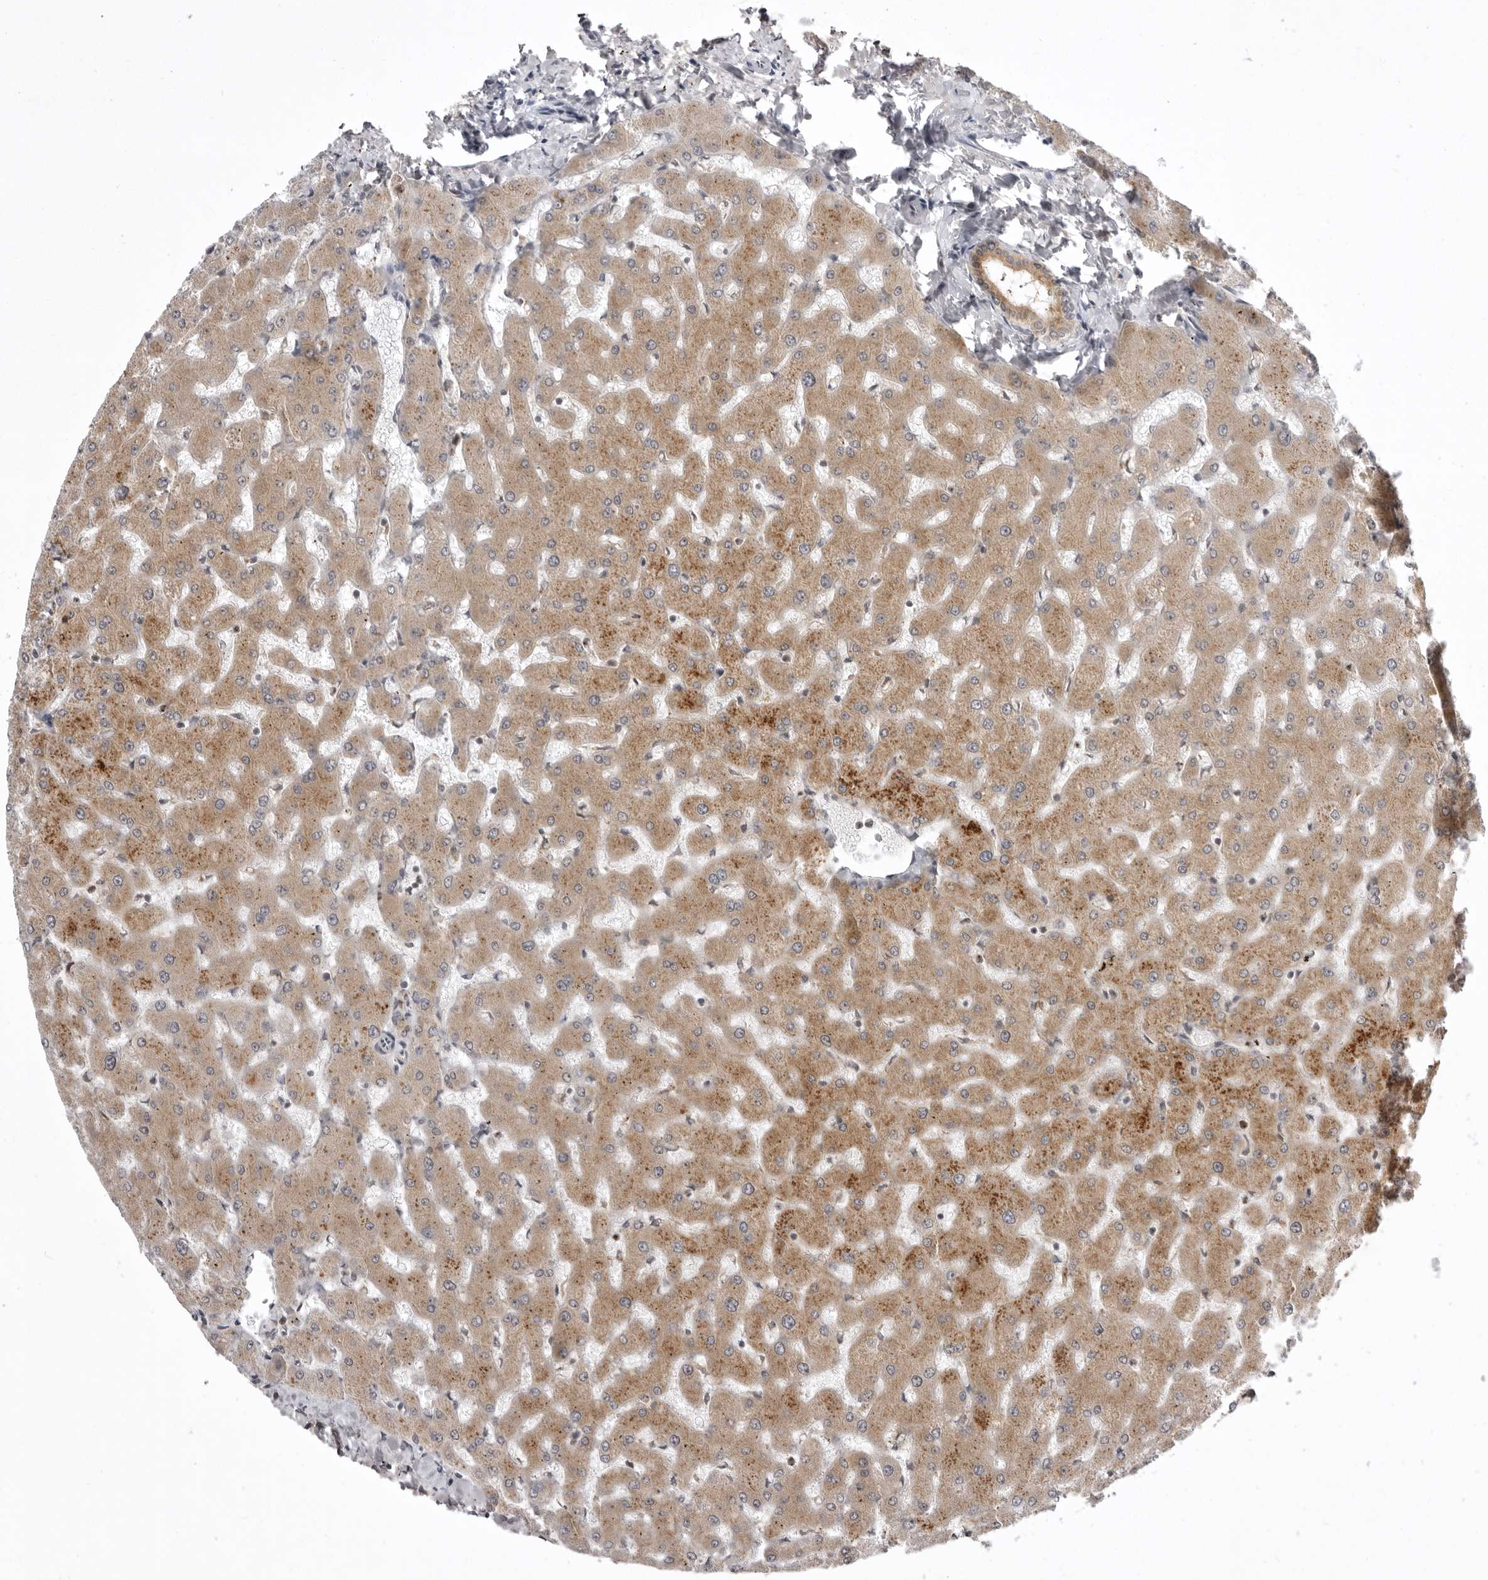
{"staining": {"intensity": "weak", "quantity": ">75%", "location": "cytoplasmic/membranous"}, "tissue": "liver", "cell_type": "Cholangiocytes", "image_type": "normal", "snomed": [{"axis": "morphology", "description": "Normal tissue, NOS"}, {"axis": "topography", "description": "Liver"}], "caption": "Human liver stained for a protein (brown) demonstrates weak cytoplasmic/membranous positive positivity in approximately >75% of cholangiocytes.", "gene": "USP43", "patient": {"sex": "female", "age": 63}}